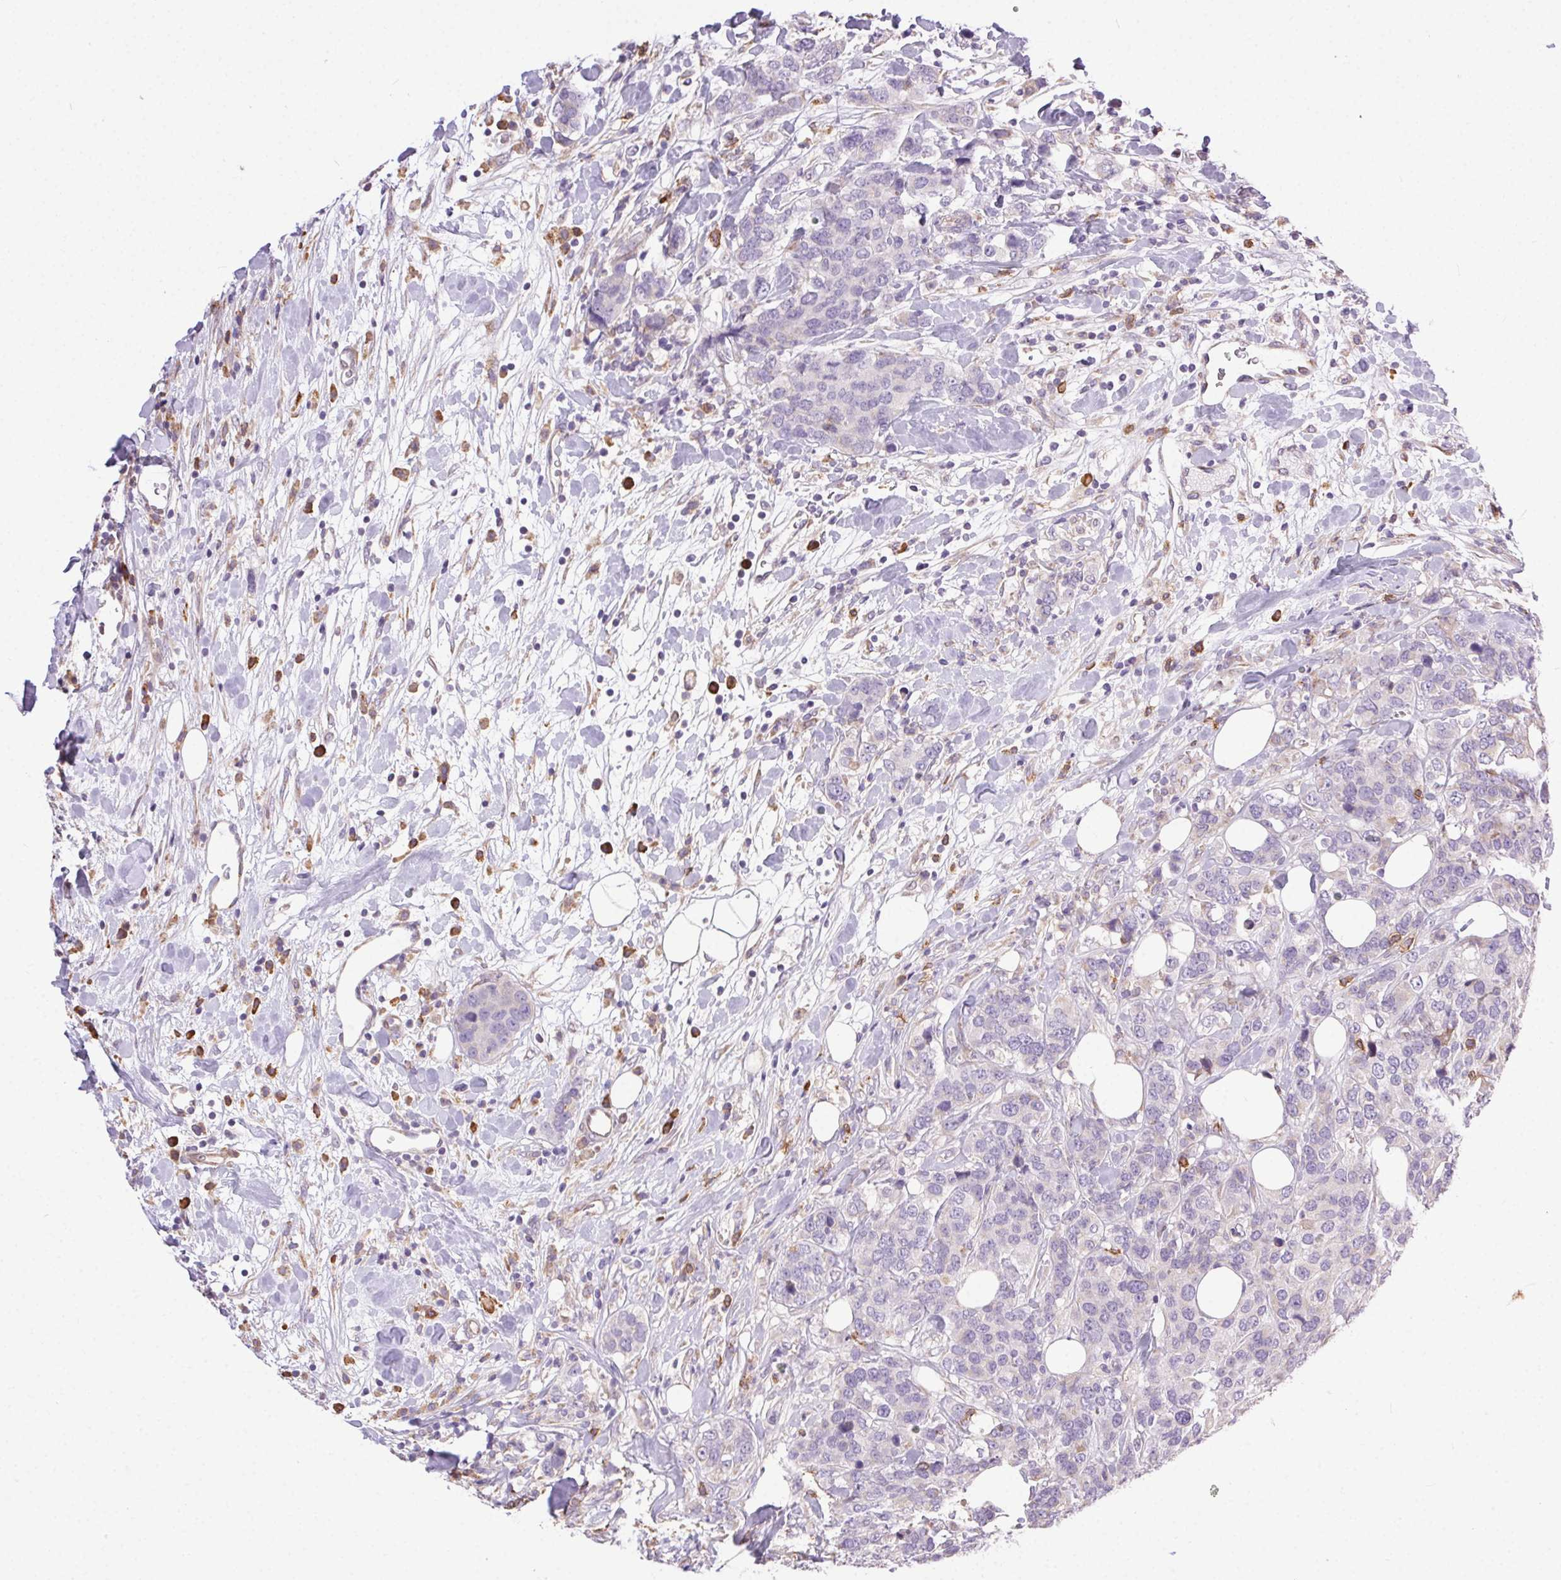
{"staining": {"intensity": "negative", "quantity": "none", "location": "none"}, "tissue": "breast cancer", "cell_type": "Tumor cells", "image_type": "cancer", "snomed": [{"axis": "morphology", "description": "Lobular carcinoma"}, {"axis": "topography", "description": "Breast"}], "caption": "There is no significant expression in tumor cells of breast cancer (lobular carcinoma).", "gene": "SNX31", "patient": {"sex": "female", "age": 59}}